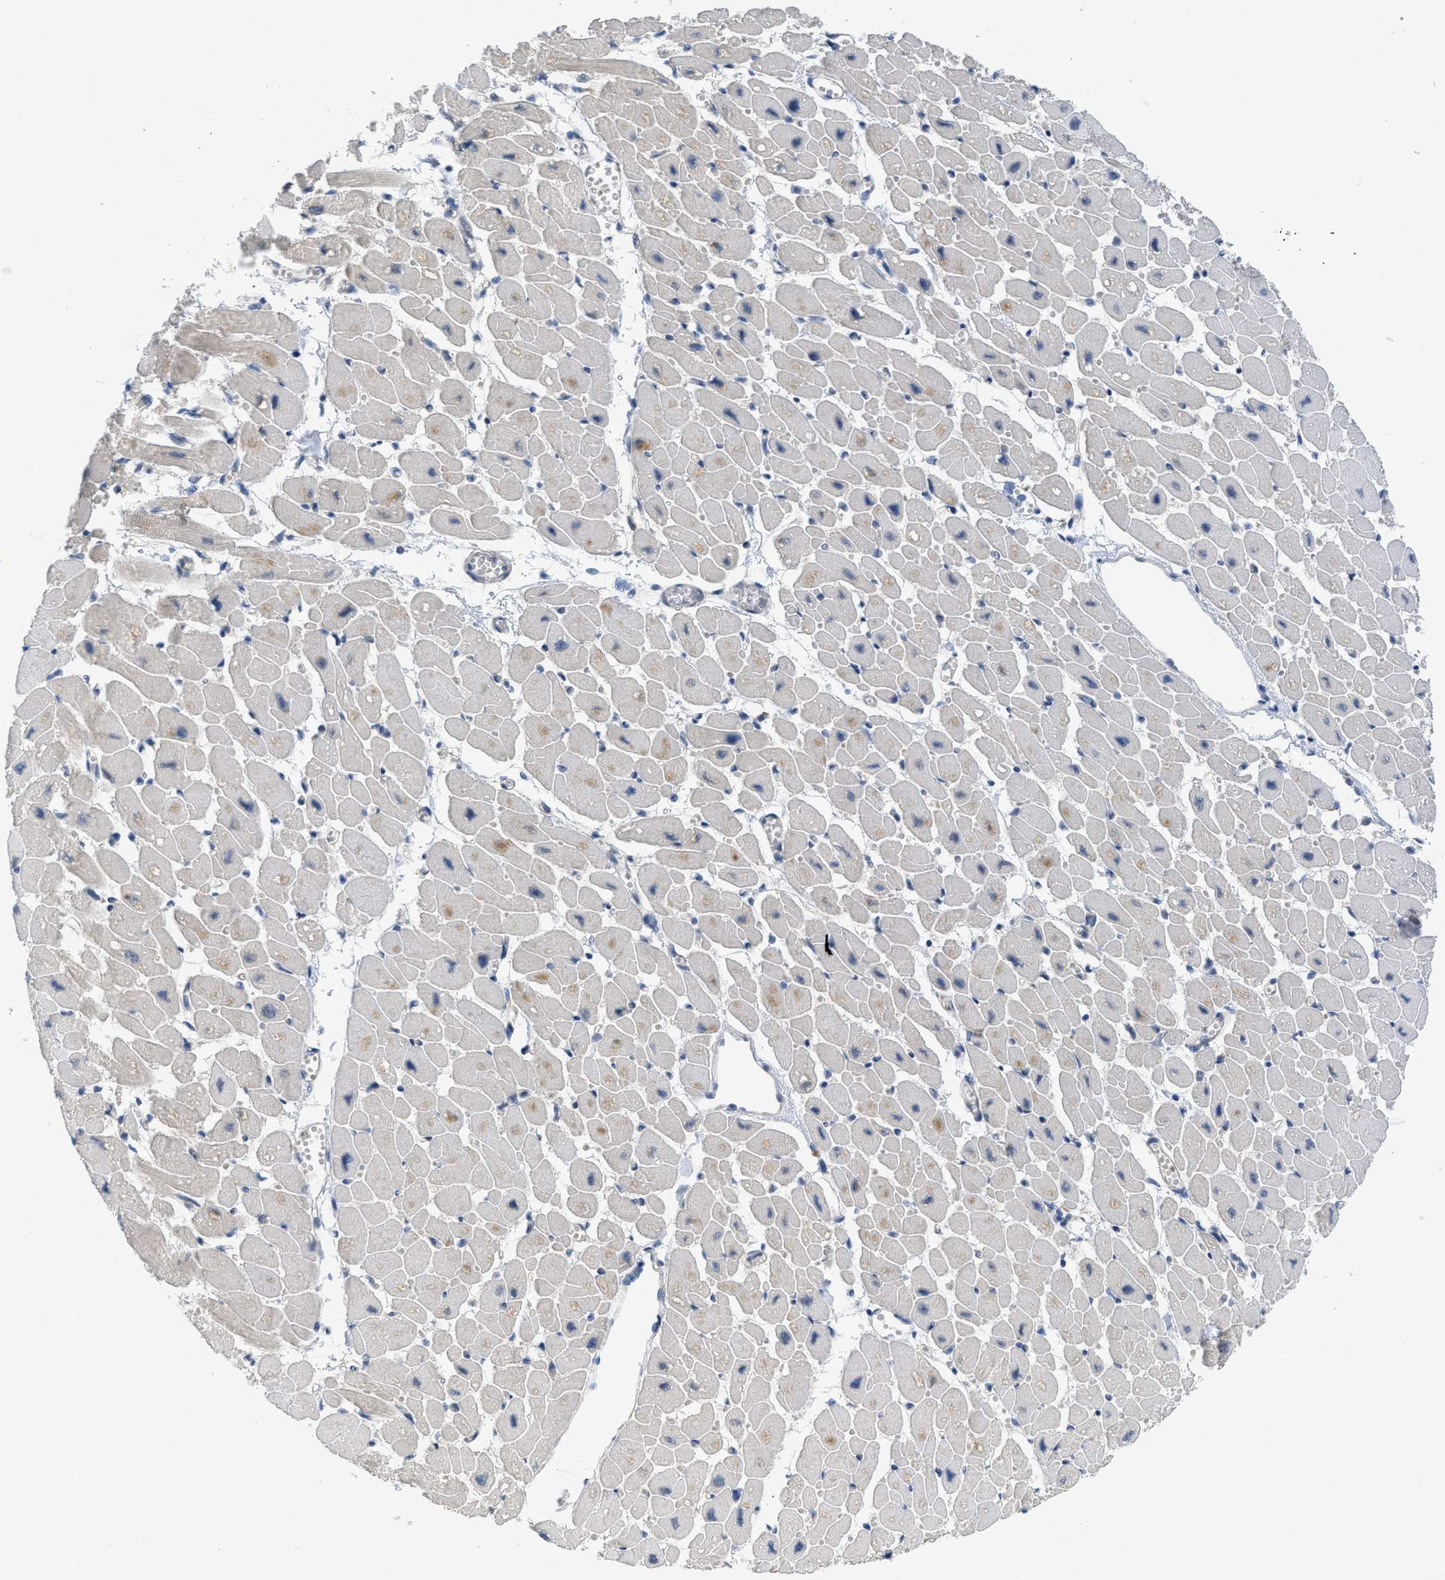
{"staining": {"intensity": "negative", "quantity": "none", "location": "none"}, "tissue": "heart muscle", "cell_type": "Cardiomyocytes", "image_type": "normal", "snomed": [{"axis": "morphology", "description": "Normal tissue, NOS"}, {"axis": "topography", "description": "Heart"}], "caption": "This micrograph is of normal heart muscle stained with immunohistochemistry (IHC) to label a protein in brown with the nuclei are counter-stained blue. There is no staining in cardiomyocytes.", "gene": "TNFAIP1", "patient": {"sex": "female", "age": 54}}